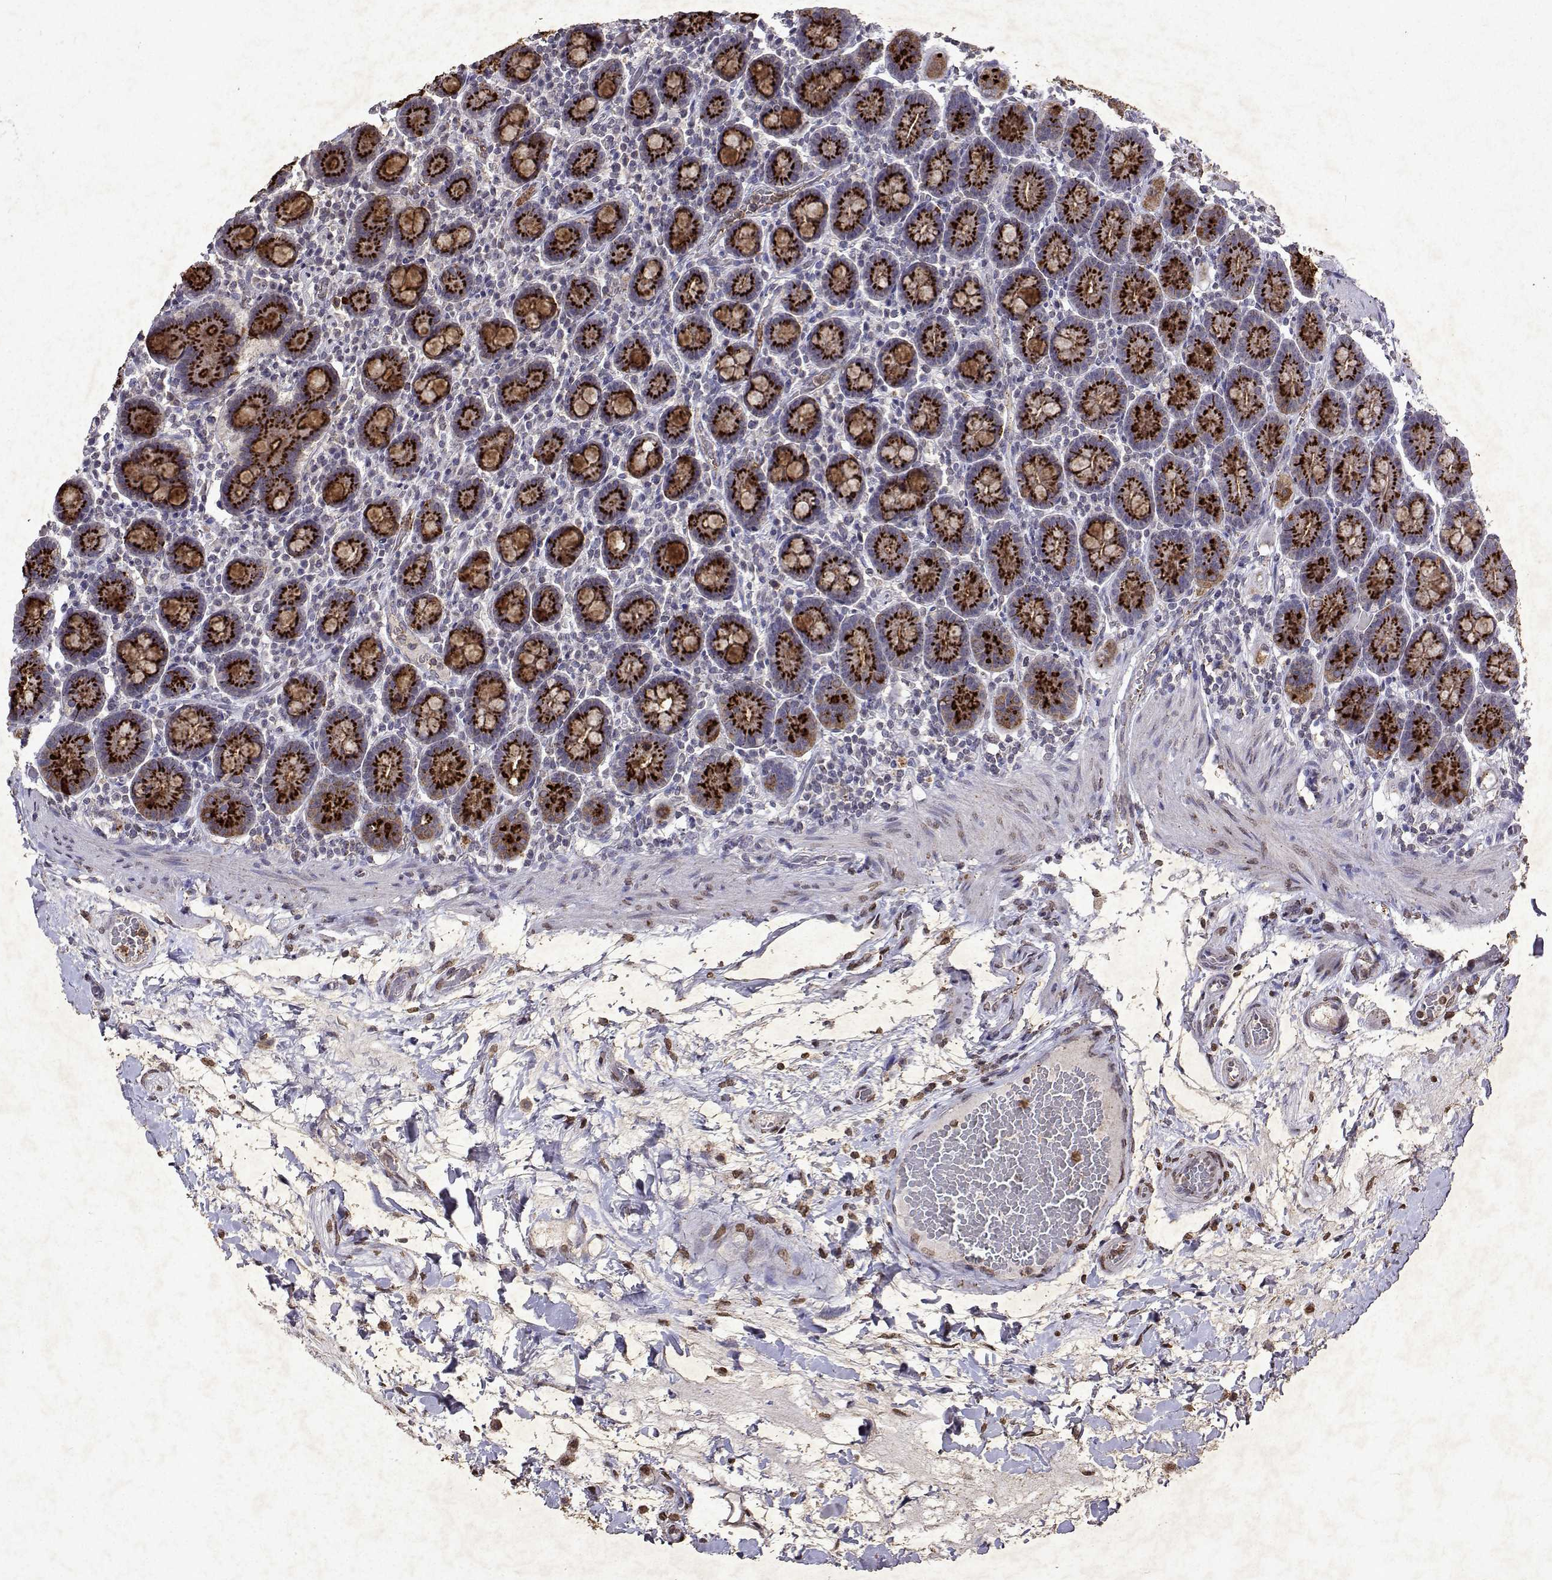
{"staining": {"intensity": "strong", "quantity": "25%-75%", "location": "cytoplasmic/membranous"}, "tissue": "small intestine", "cell_type": "Glandular cells", "image_type": "normal", "snomed": [{"axis": "morphology", "description": "Normal tissue, NOS"}, {"axis": "topography", "description": "Small intestine"}], "caption": "The micrograph exhibits immunohistochemical staining of unremarkable small intestine. There is strong cytoplasmic/membranous positivity is identified in about 25%-75% of glandular cells. (DAB (3,3'-diaminobenzidine) = brown stain, brightfield microscopy at high magnification).", "gene": "DUSP28", "patient": {"sex": "male", "age": 26}}